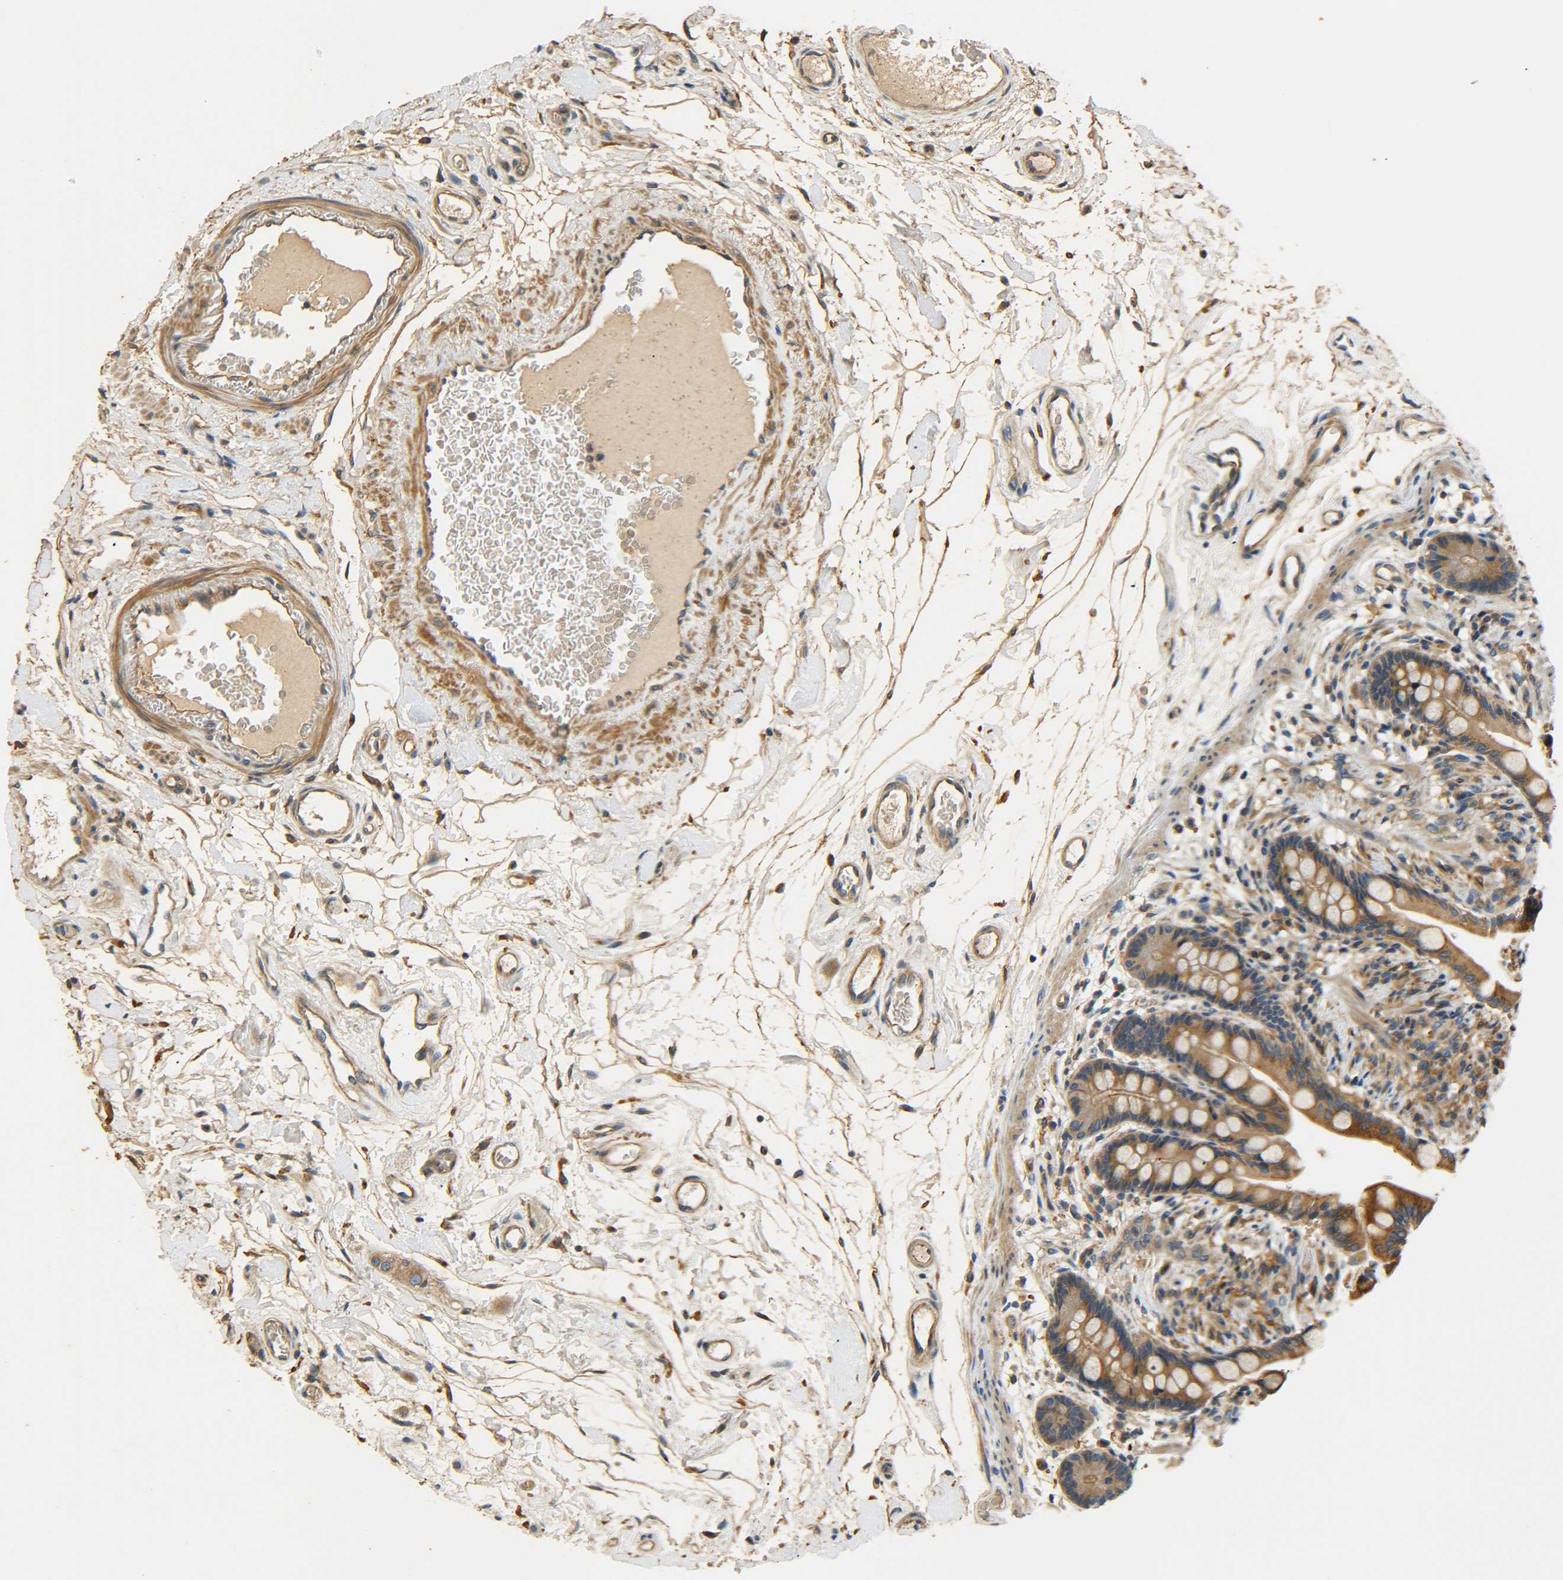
{"staining": {"intensity": "weak", "quantity": ">75%", "location": "cytoplasmic/membranous"}, "tissue": "colon", "cell_type": "Endothelial cells", "image_type": "normal", "snomed": [{"axis": "morphology", "description": "Normal tissue, NOS"}, {"axis": "topography", "description": "Colon"}], "caption": "A low amount of weak cytoplasmic/membranous staining is identified in approximately >75% of endothelial cells in benign colon.", "gene": "LRCH3", "patient": {"sex": "male", "age": 73}}